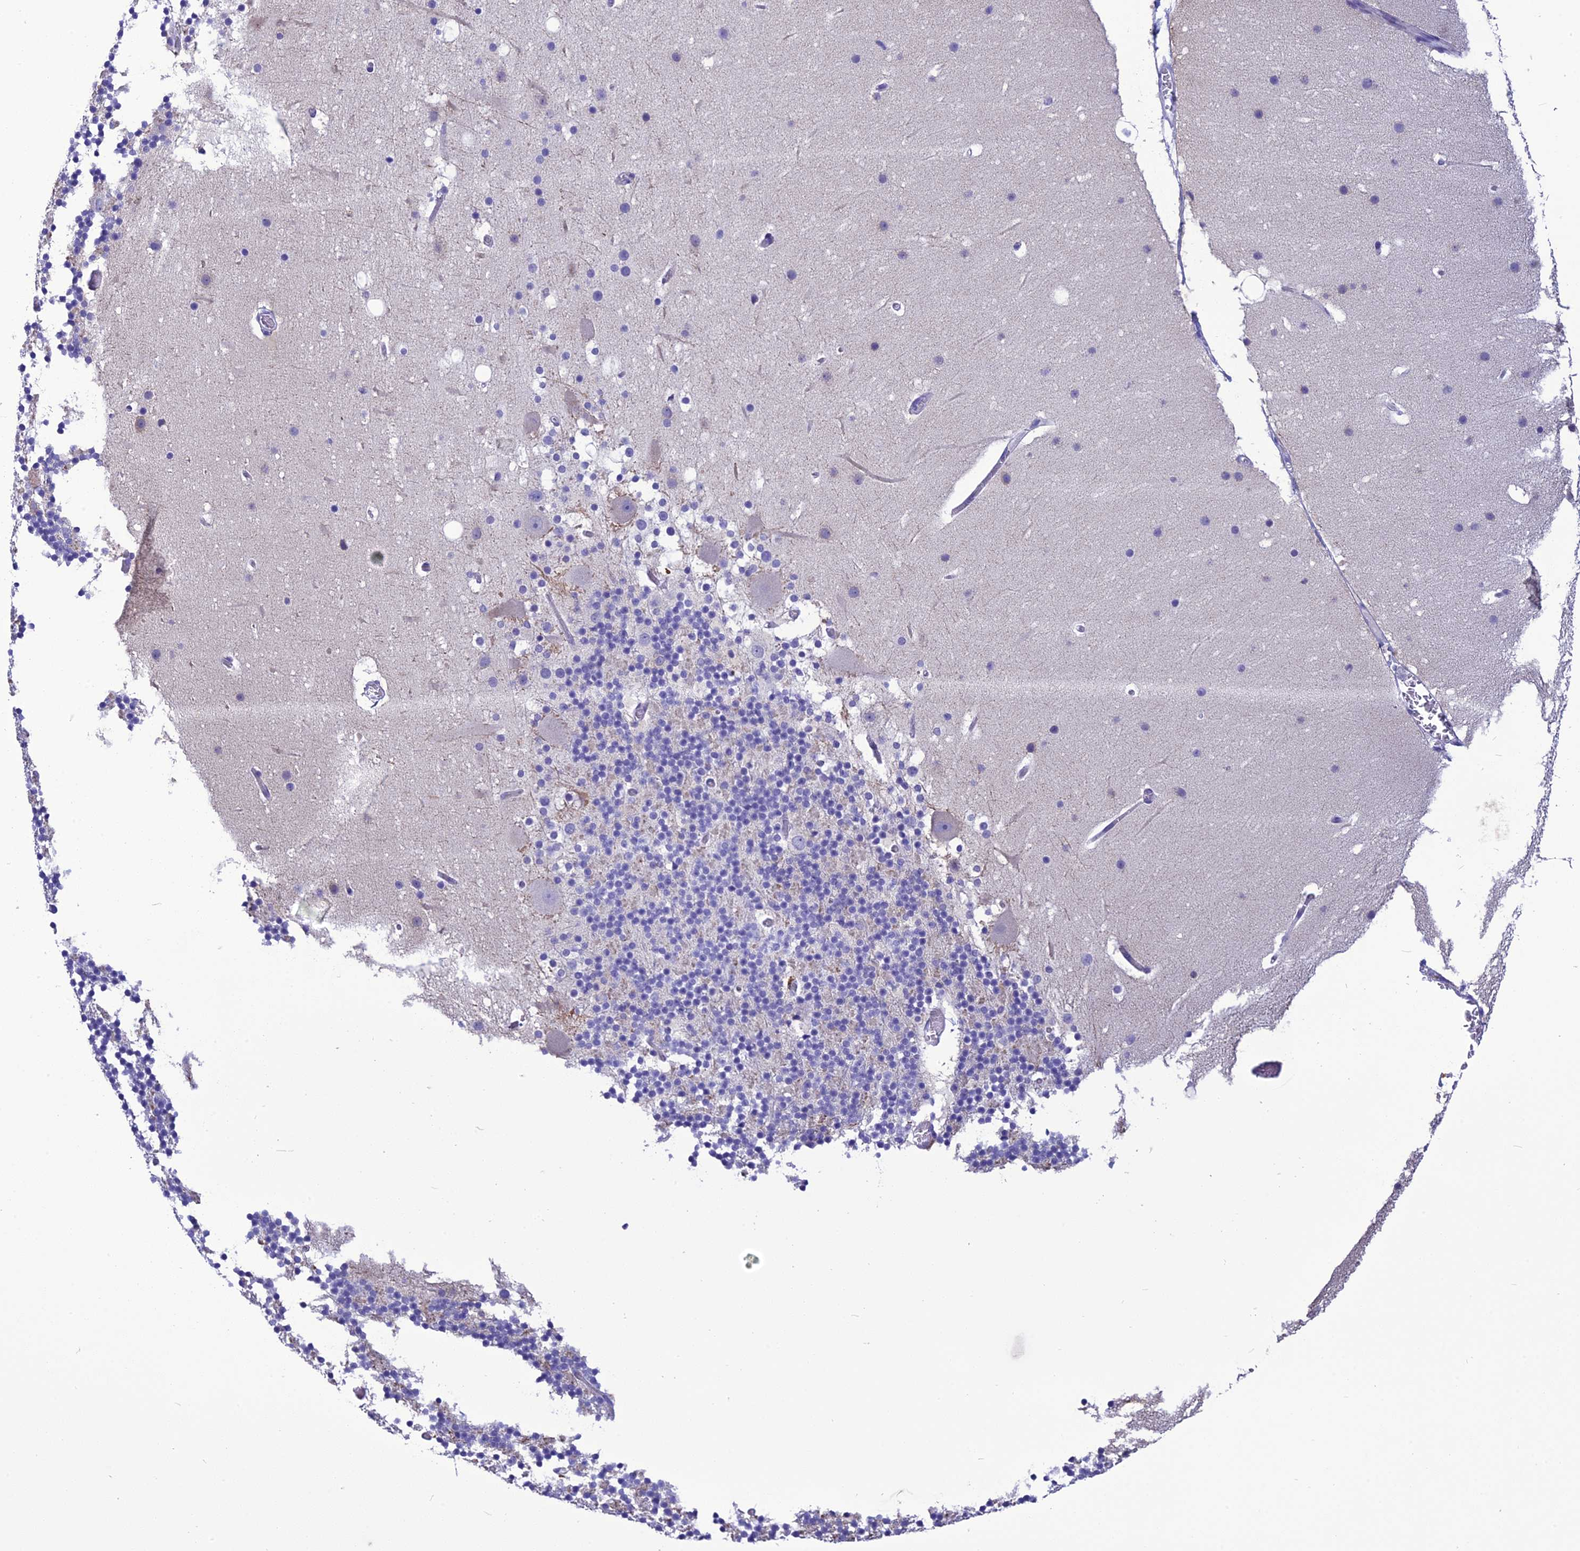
{"staining": {"intensity": "negative", "quantity": "none", "location": "none"}, "tissue": "cerebellum", "cell_type": "Cells in granular layer", "image_type": "normal", "snomed": [{"axis": "morphology", "description": "Normal tissue, NOS"}, {"axis": "topography", "description": "Cerebellum"}], "caption": "The immunohistochemistry (IHC) image has no significant staining in cells in granular layer of cerebellum. (DAB (3,3'-diaminobenzidine) immunohistochemistry with hematoxylin counter stain).", "gene": "BBS2", "patient": {"sex": "male", "age": 57}}